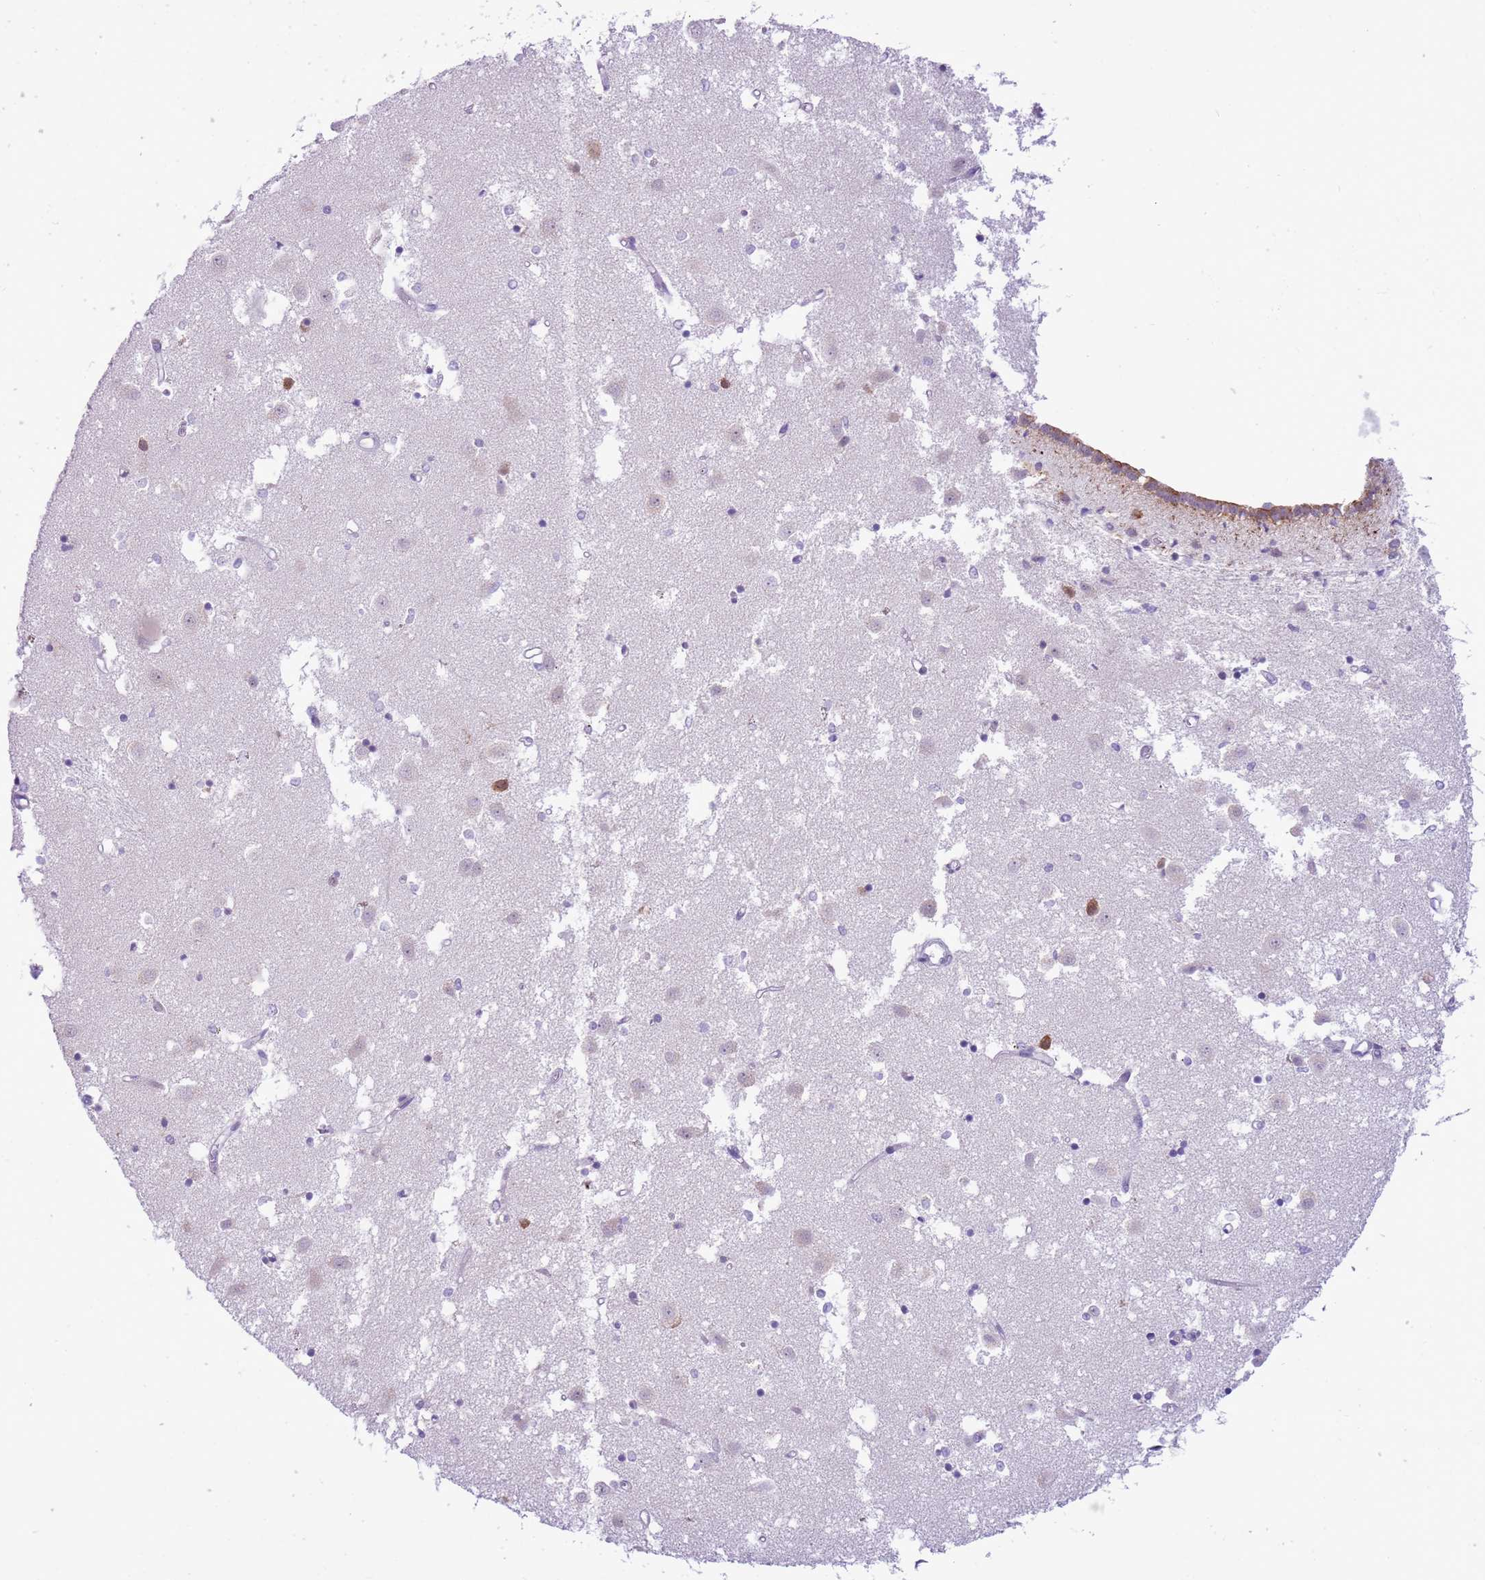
{"staining": {"intensity": "negative", "quantity": "none", "location": "none"}, "tissue": "caudate", "cell_type": "Glial cells", "image_type": "normal", "snomed": [{"axis": "morphology", "description": "Normal tissue, NOS"}, {"axis": "topography", "description": "Lateral ventricle wall"}], "caption": "Immunohistochemistry (IHC) of normal caudate demonstrates no positivity in glial cells. The staining was performed using DAB to visualize the protein expression in brown, while the nuclei were stained in blue with hematoxylin (Magnification: 20x).", "gene": "FAM120C", "patient": {"sex": "male", "age": 70}}